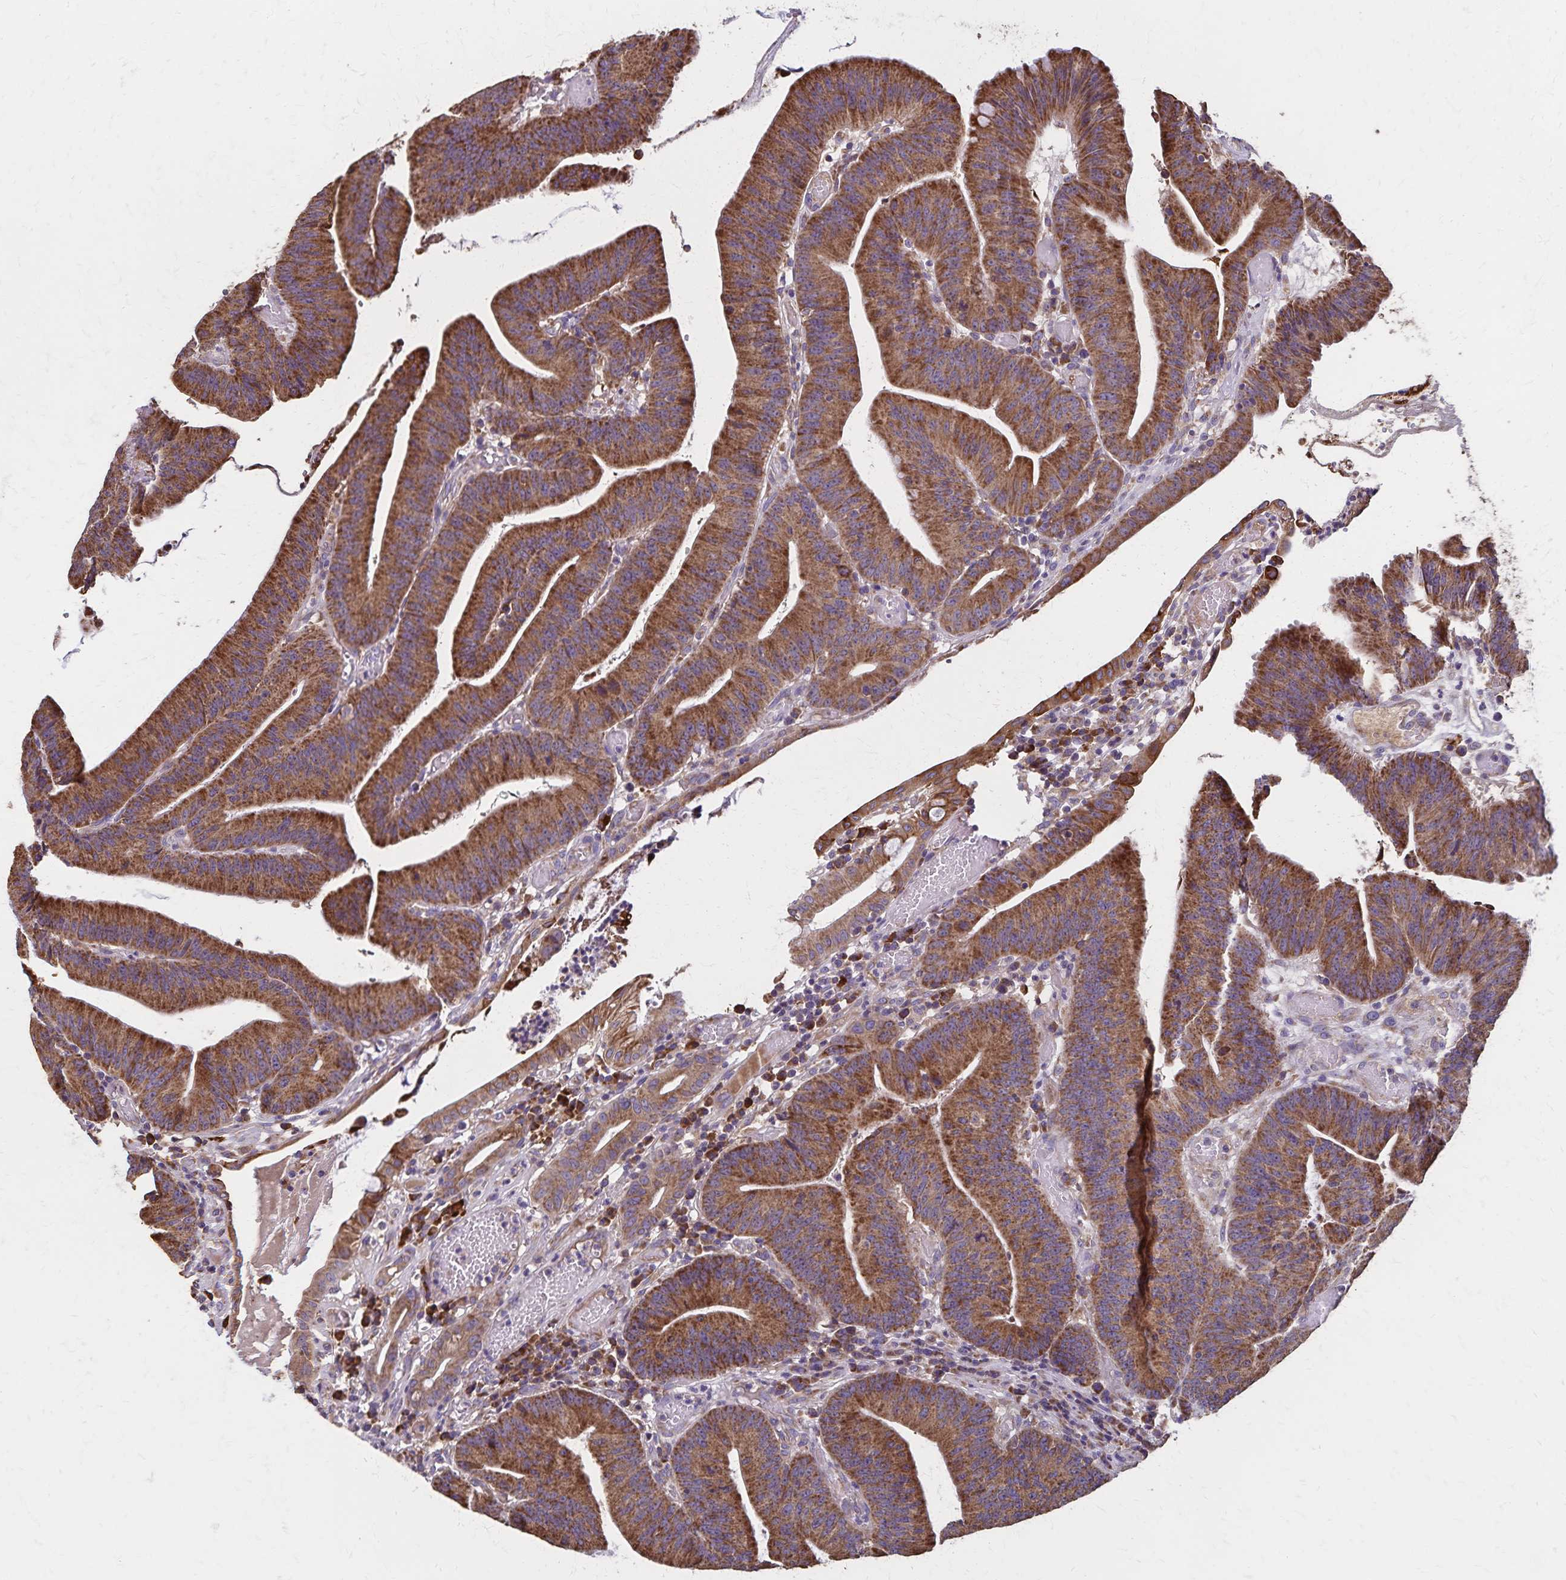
{"staining": {"intensity": "moderate", "quantity": ">75%", "location": "cytoplasmic/membranous"}, "tissue": "colorectal cancer", "cell_type": "Tumor cells", "image_type": "cancer", "snomed": [{"axis": "morphology", "description": "Adenocarcinoma, NOS"}, {"axis": "topography", "description": "Colon"}], "caption": "IHC of human colorectal cancer (adenocarcinoma) reveals medium levels of moderate cytoplasmic/membranous staining in about >75% of tumor cells.", "gene": "RNF10", "patient": {"sex": "female", "age": 78}}